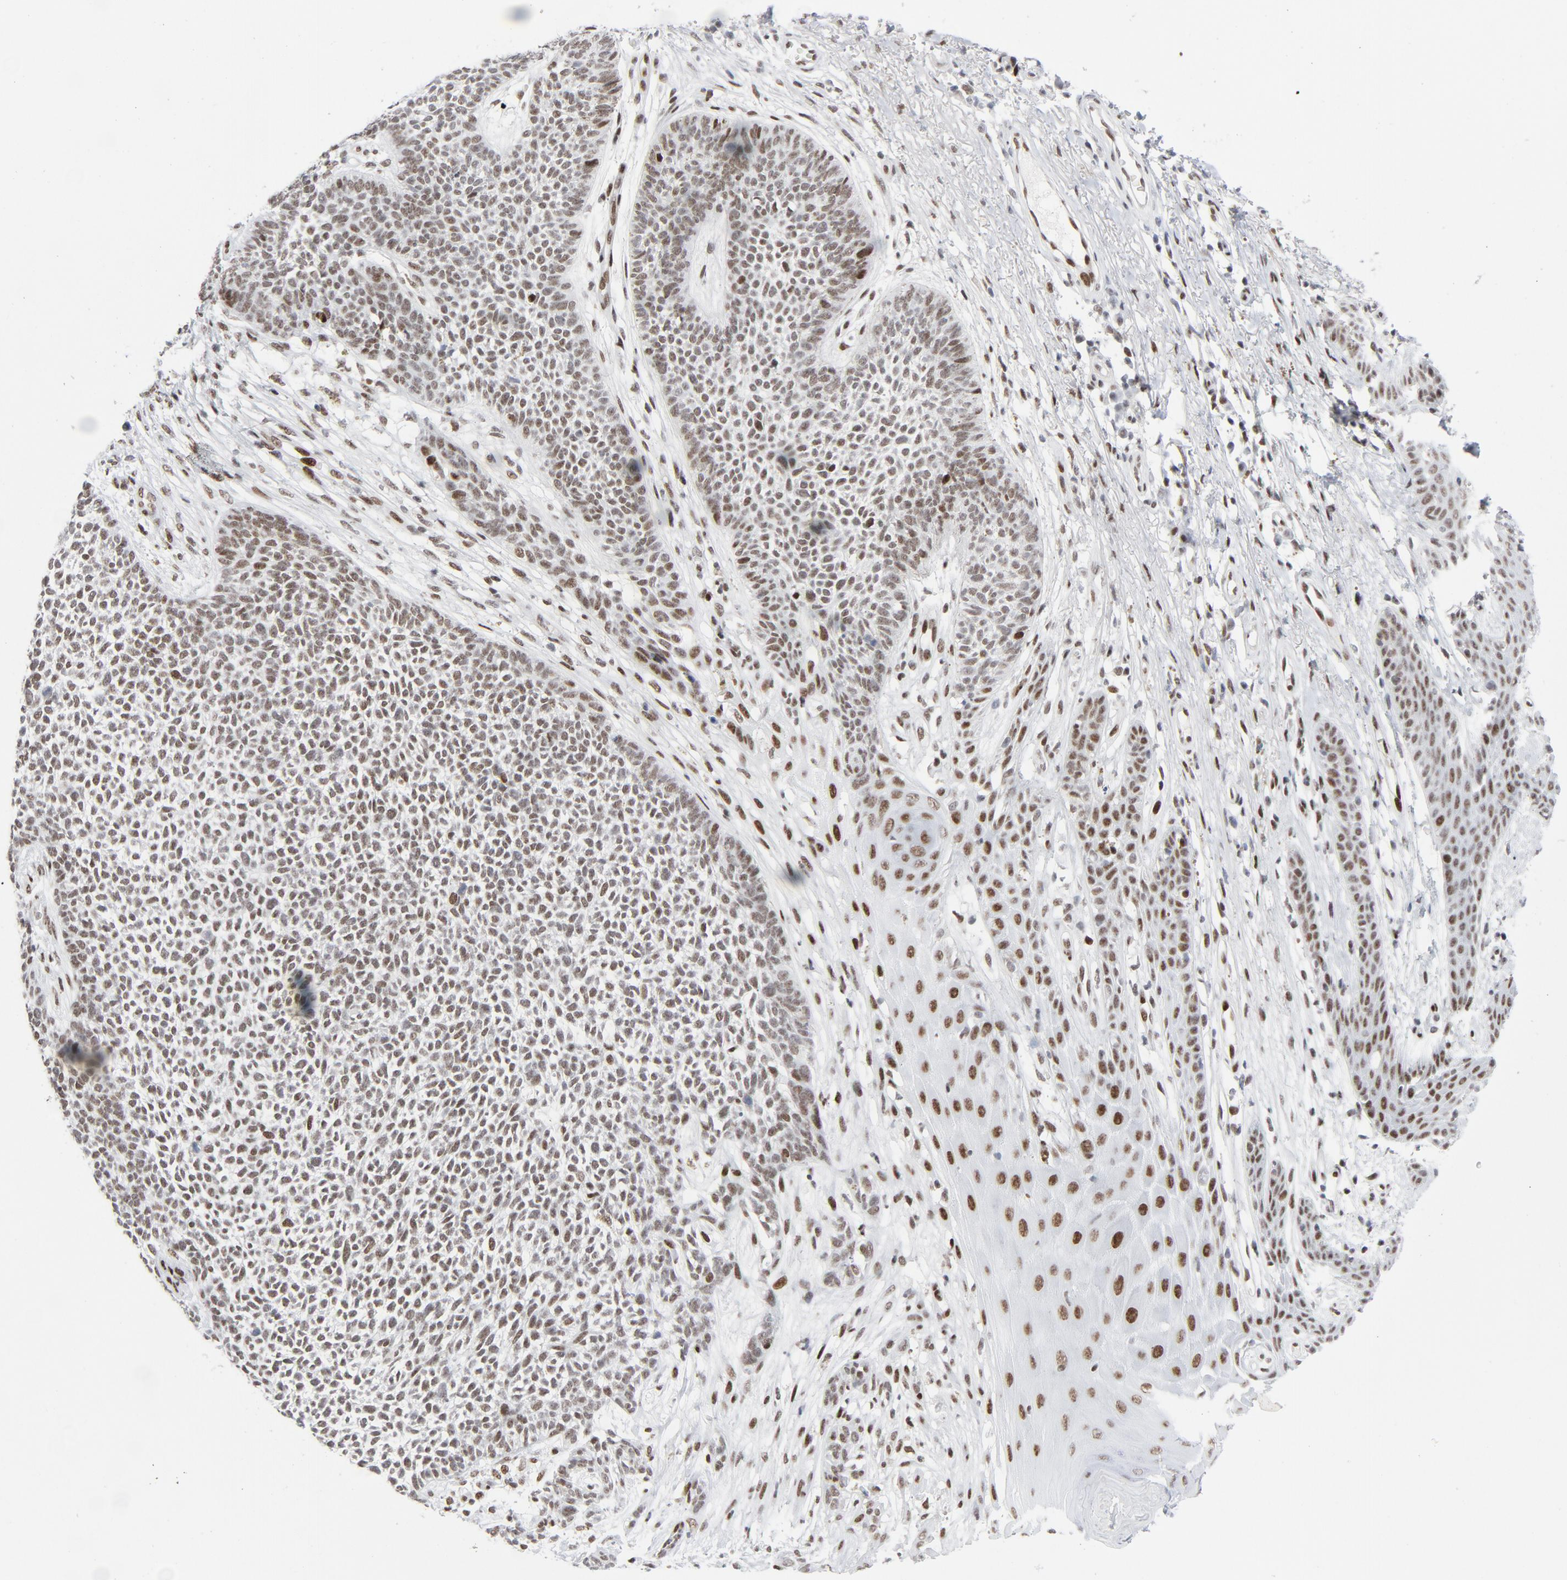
{"staining": {"intensity": "moderate", "quantity": ">75%", "location": "nuclear"}, "tissue": "skin cancer", "cell_type": "Tumor cells", "image_type": "cancer", "snomed": [{"axis": "morphology", "description": "Basal cell carcinoma"}, {"axis": "topography", "description": "Skin"}], "caption": "Immunohistochemical staining of basal cell carcinoma (skin) shows medium levels of moderate nuclear expression in about >75% of tumor cells.", "gene": "HSF1", "patient": {"sex": "female", "age": 84}}